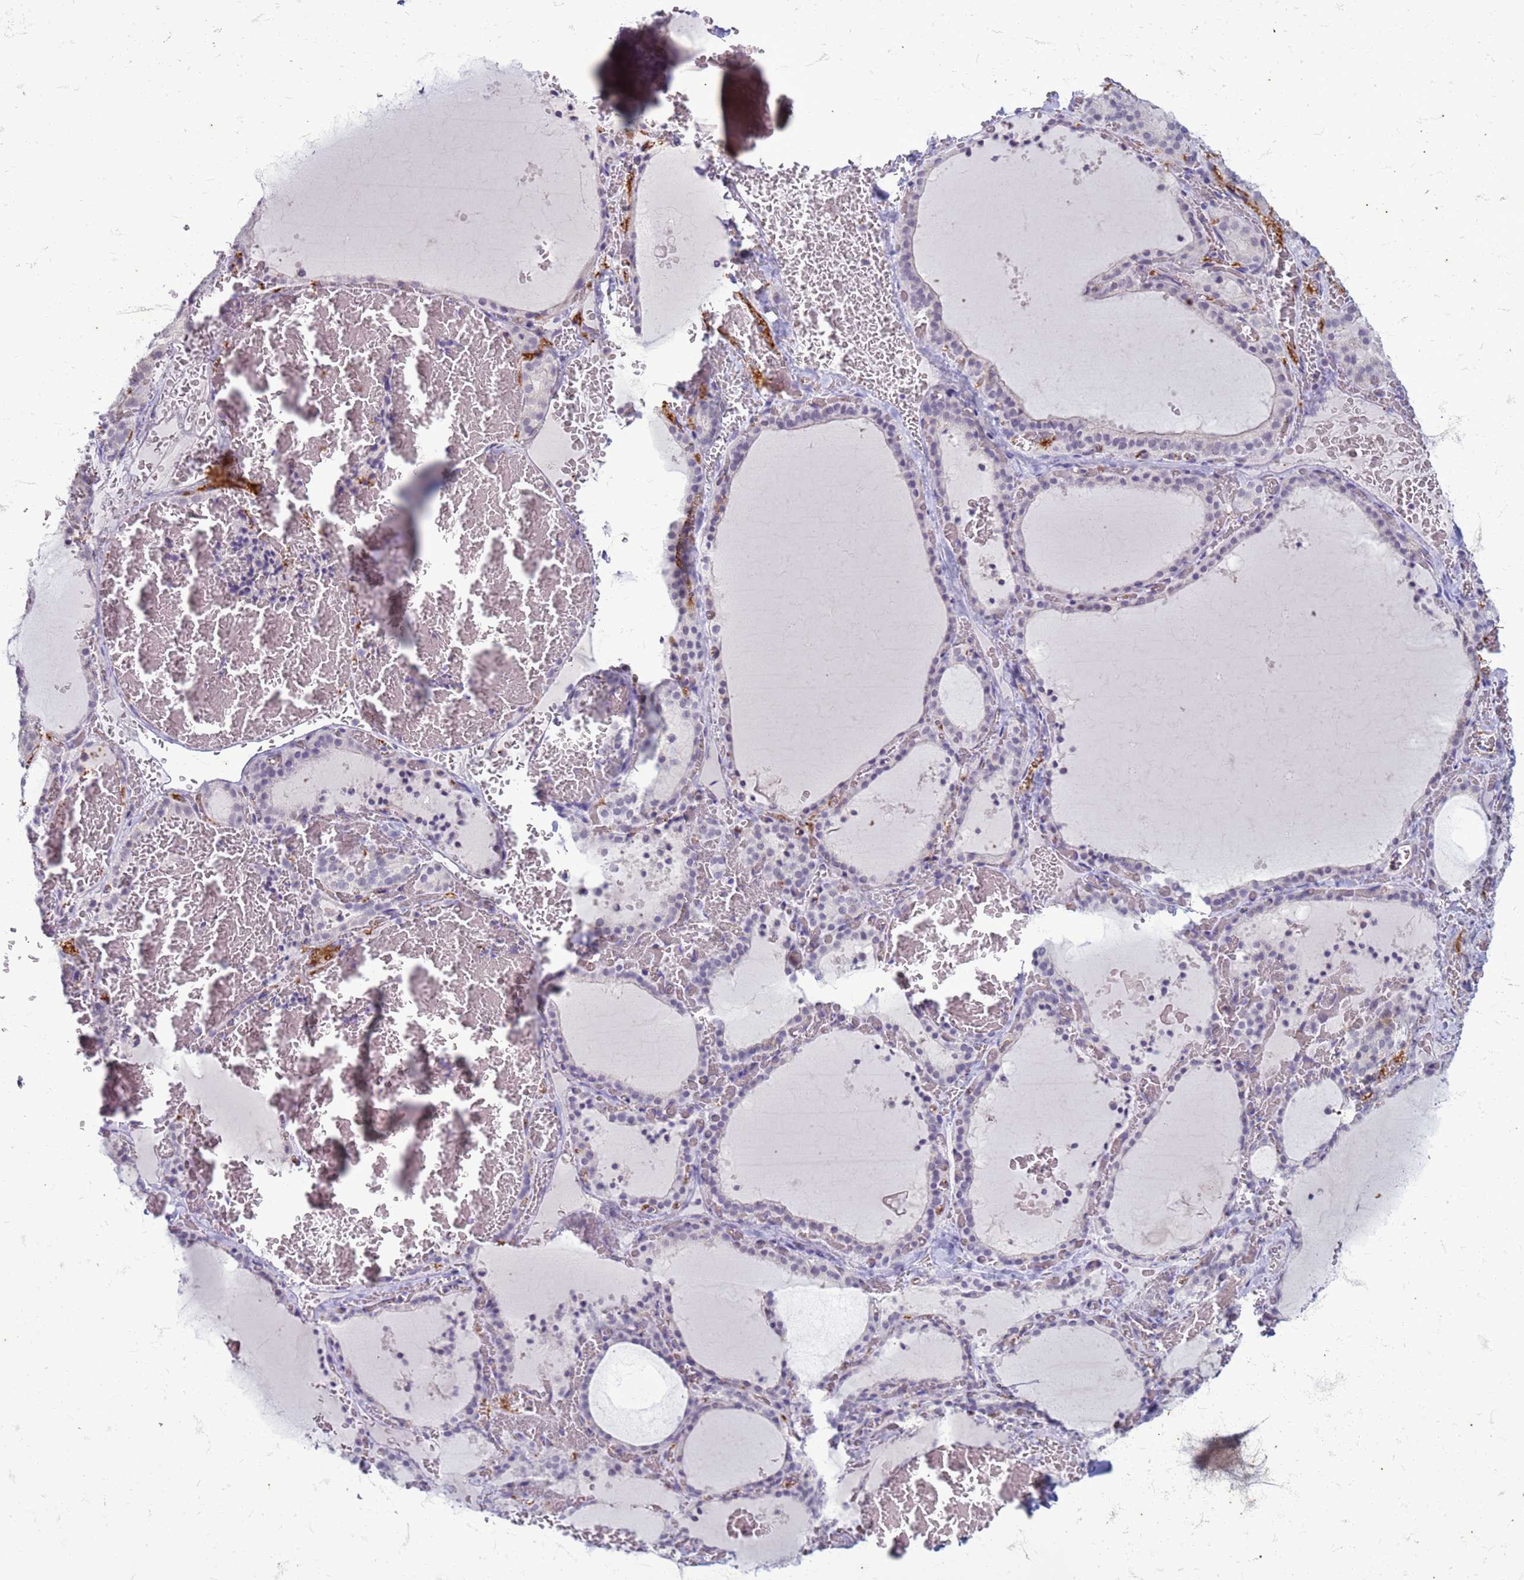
{"staining": {"intensity": "negative", "quantity": "none", "location": "none"}, "tissue": "thyroid gland", "cell_type": "Glandular cells", "image_type": "normal", "snomed": [{"axis": "morphology", "description": "Normal tissue, NOS"}, {"axis": "topography", "description": "Thyroid gland"}], "caption": "The micrograph exhibits no staining of glandular cells in unremarkable thyroid gland. (Immunohistochemistry (ihc), brightfield microscopy, high magnification).", "gene": "SLC15A3", "patient": {"sex": "female", "age": 39}}